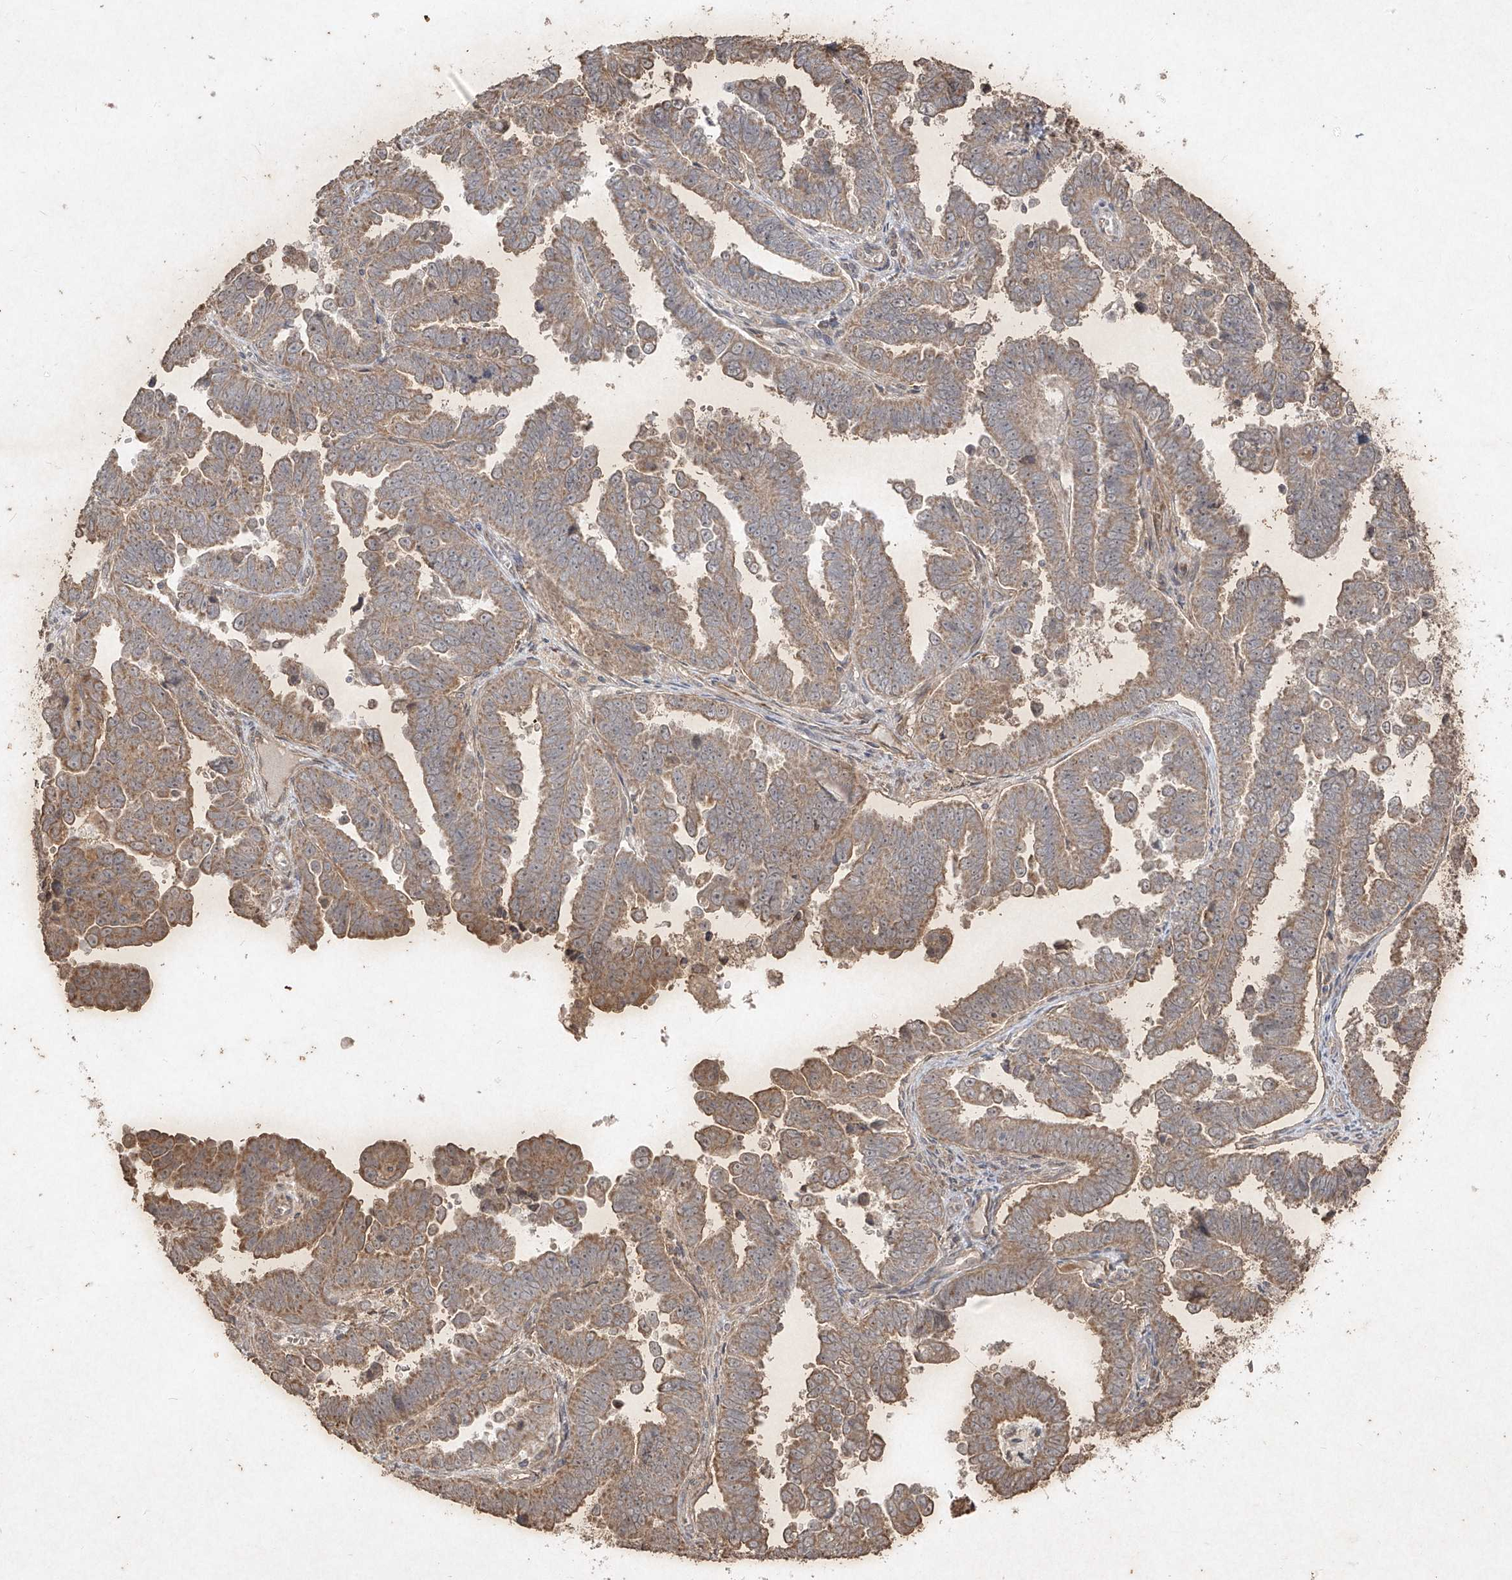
{"staining": {"intensity": "moderate", "quantity": ">75%", "location": "cytoplasmic/membranous"}, "tissue": "endometrial cancer", "cell_type": "Tumor cells", "image_type": "cancer", "snomed": [{"axis": "morphology", "description": "Adenocarcinoma, NOS"}, {"axis": "topography", "description": "Endometrium"}], "caption": "A photomicrograph of endometrial cancer (adenocarcinoma) stained for a protein exhibits moderate cytoplasmic/membranous brown staining in tumor cells. The staining was performed using DAB, with brown indicating positive protein expression. Nuclei are stained blue with hematoxylin.", "gene": "ABCD3", "patient": {"sex": "female", "age": 75}}